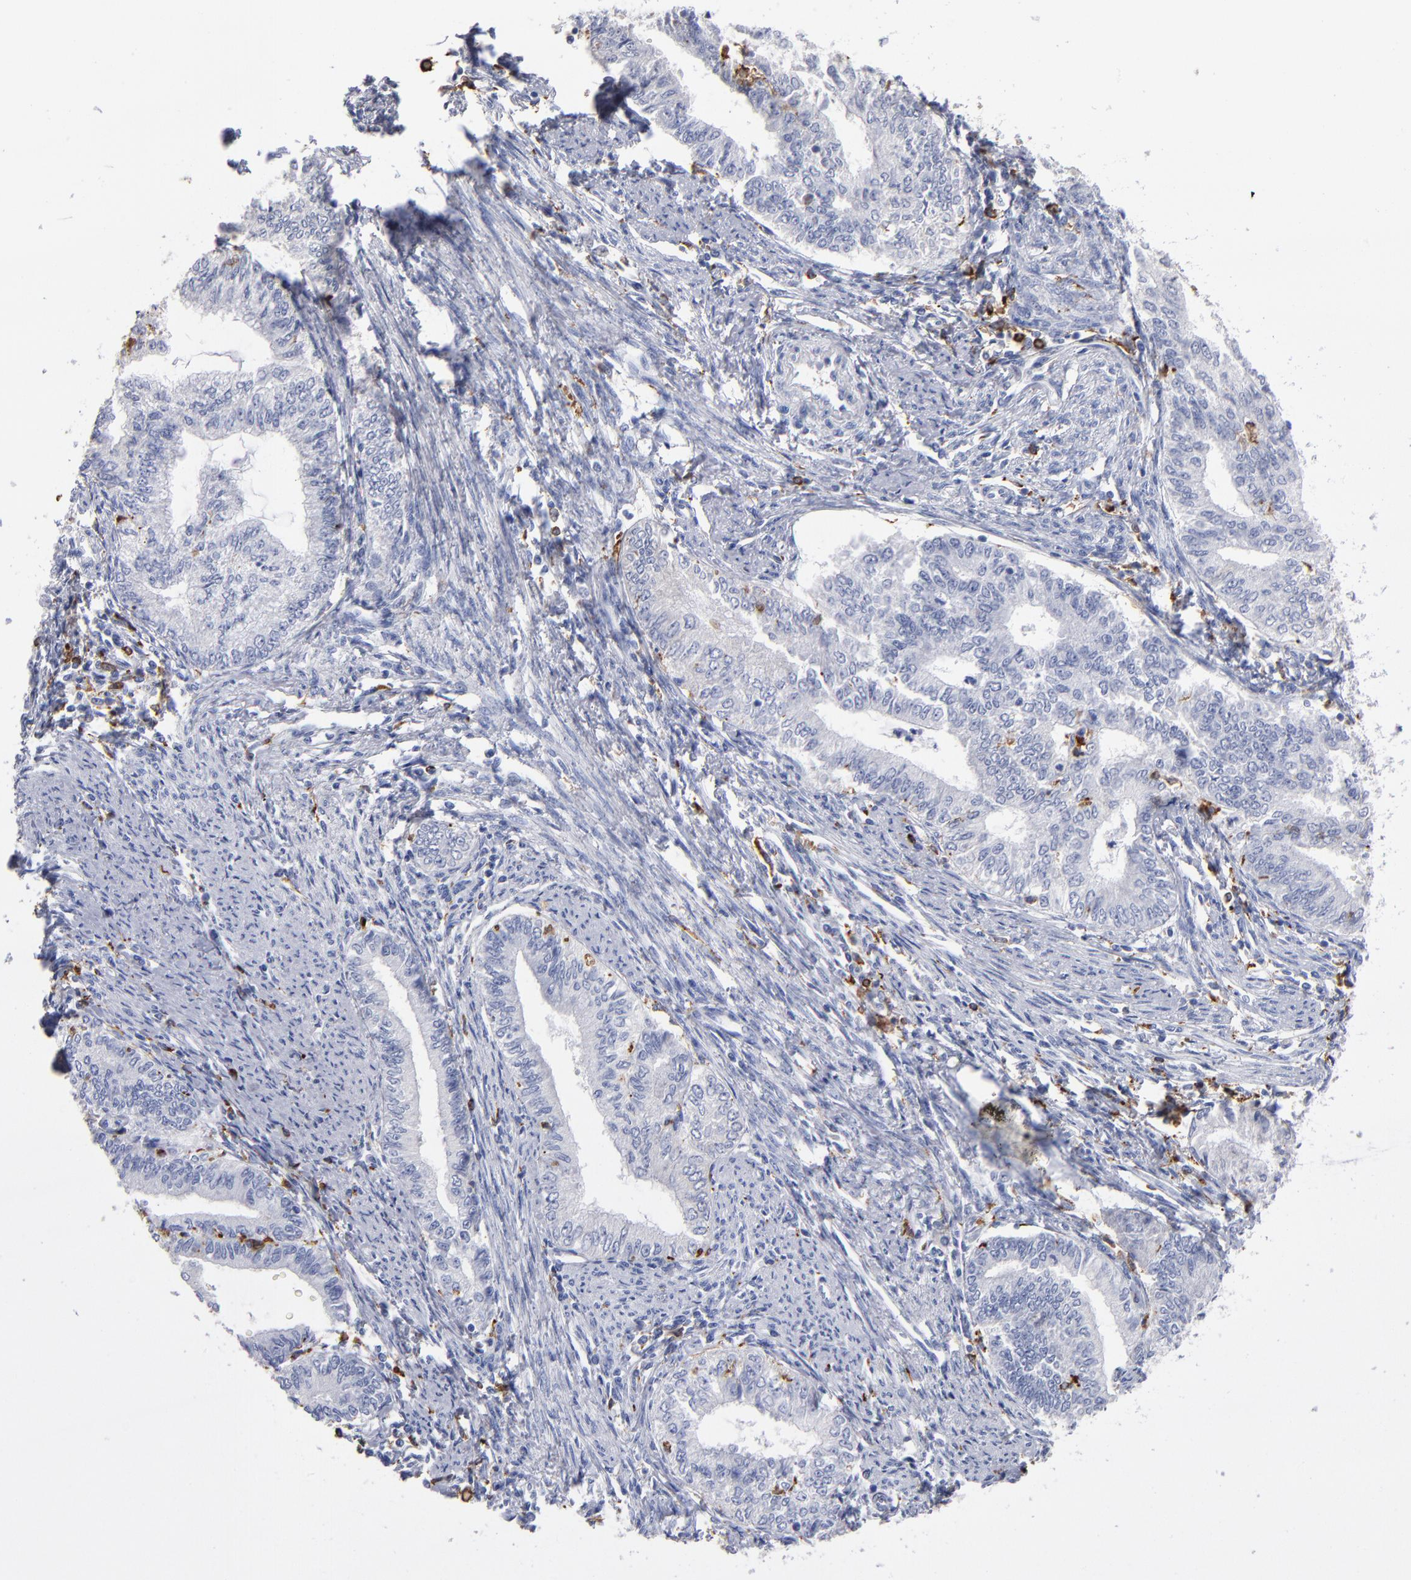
{"staining": {"intensity": "negative", "quantity": "none", "location": "none"}, "tissue": "endometrial cancer", "cell_type": "Tumor cells", "image_type": "cancer", "snomed": [{"axis": "morphology", "description": "Adenocarcinoma, NOS"}, {"axis": "topography", "description": "Endometrium"}], "caption": "There is no significant positivity in tumor cells of adenocarcinoma (endometrial). (Brightfield microscopy of DAB (3,3'-diaminobenzidine) IHC at high magnification).", "gene": "CD180", "patient": {"sex": "female", "age": 66}}